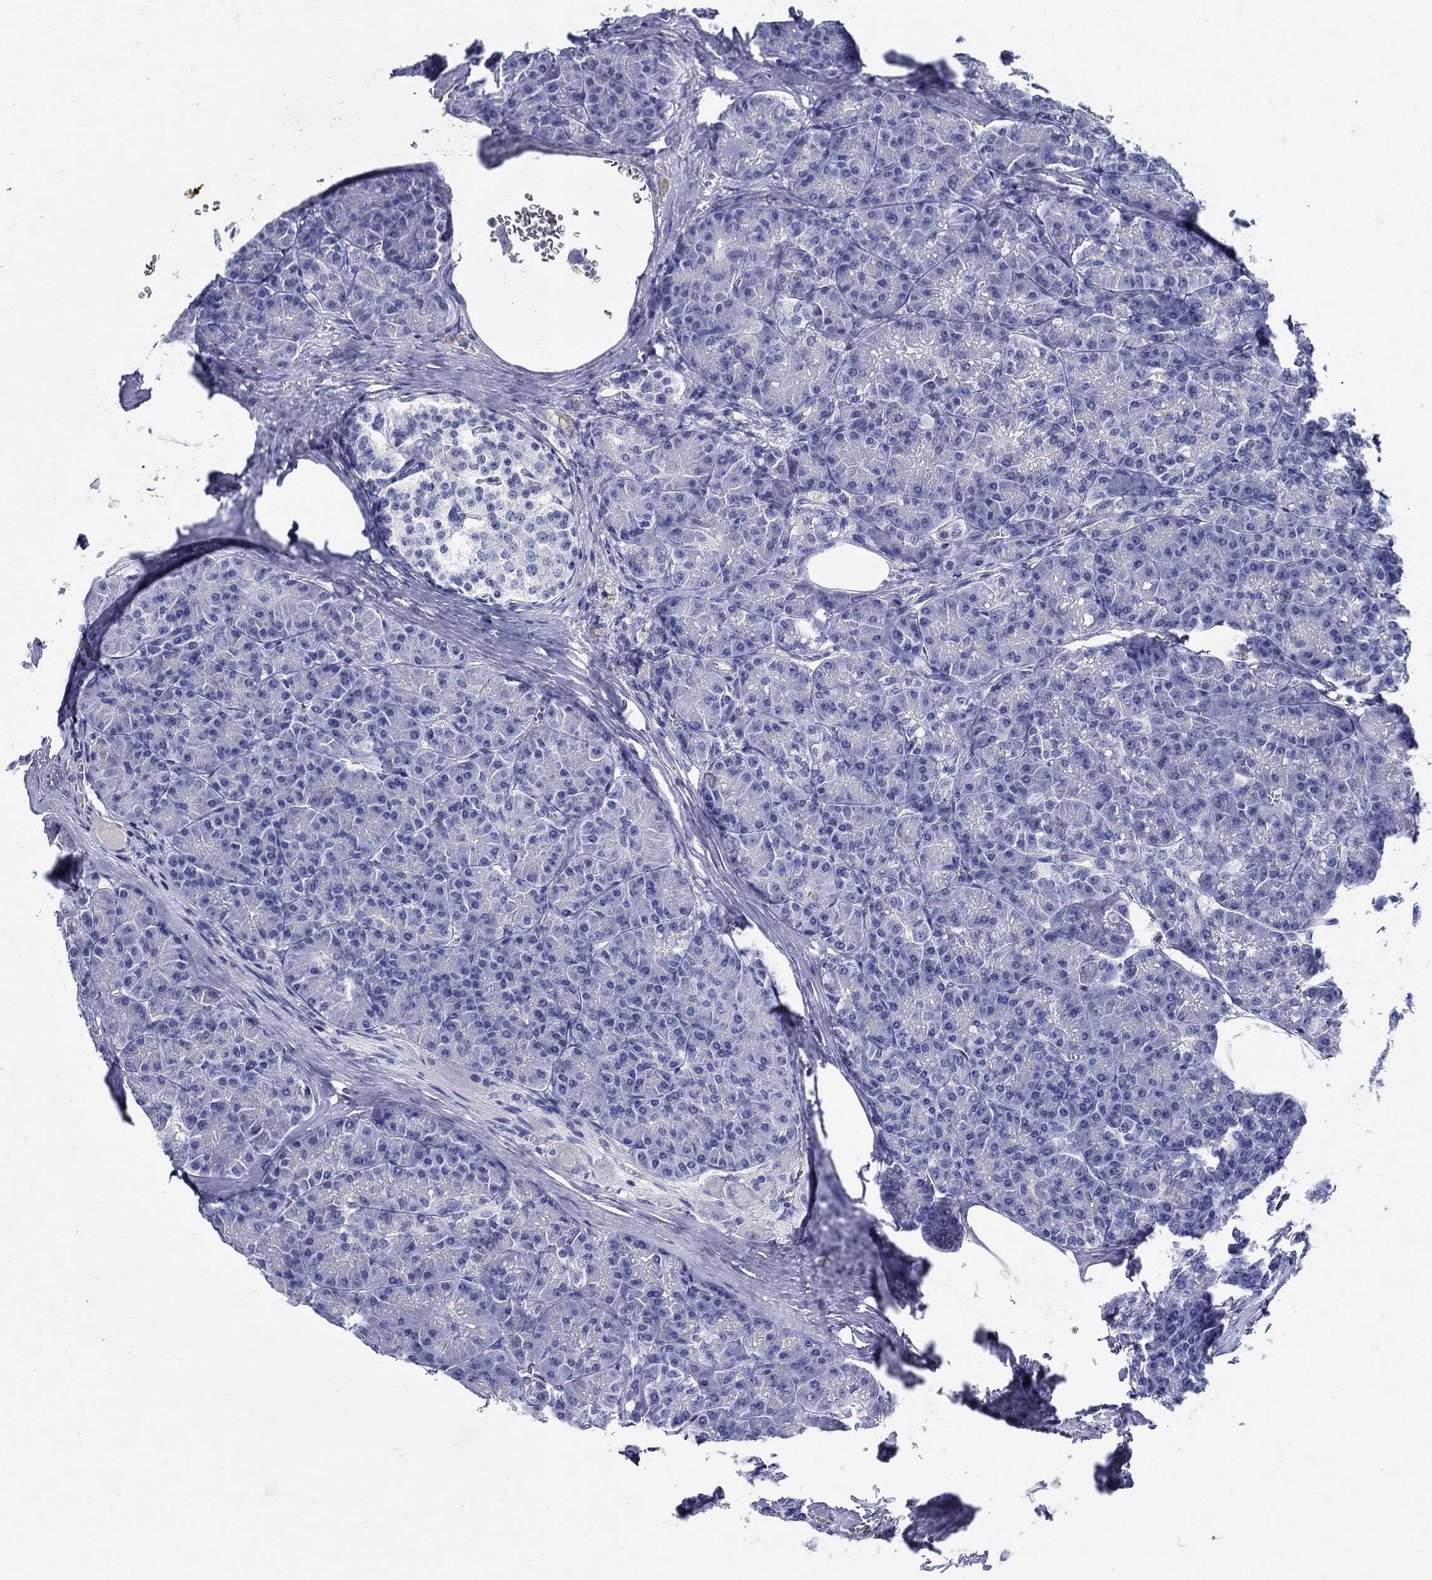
{"staining": {"intensity": "negative", "quantity": "none", "location": "none"}, "tissue": "pancreas", "cell_type": "Exocrine glandular cells", "image_type": "normal", "snomed": [{"axis": "morphology", "description": "Normal tissue, NOS"}, {"axis": "topography", "description": "Pancreas"}], "caption": "A high-resolution photomicrograph shows IHC staining of benign pancreas, which exhibits no significant expression in exocrine glandular cells. (Stains: DAB (3,3'-diaminobenzidine) immunohistochemistry with hematoxylin counter stain, Microscopy: brightfield microscopy at high magnification).", "gene": "CRYGA", "patient": {"sex": "male", "age": 57}}